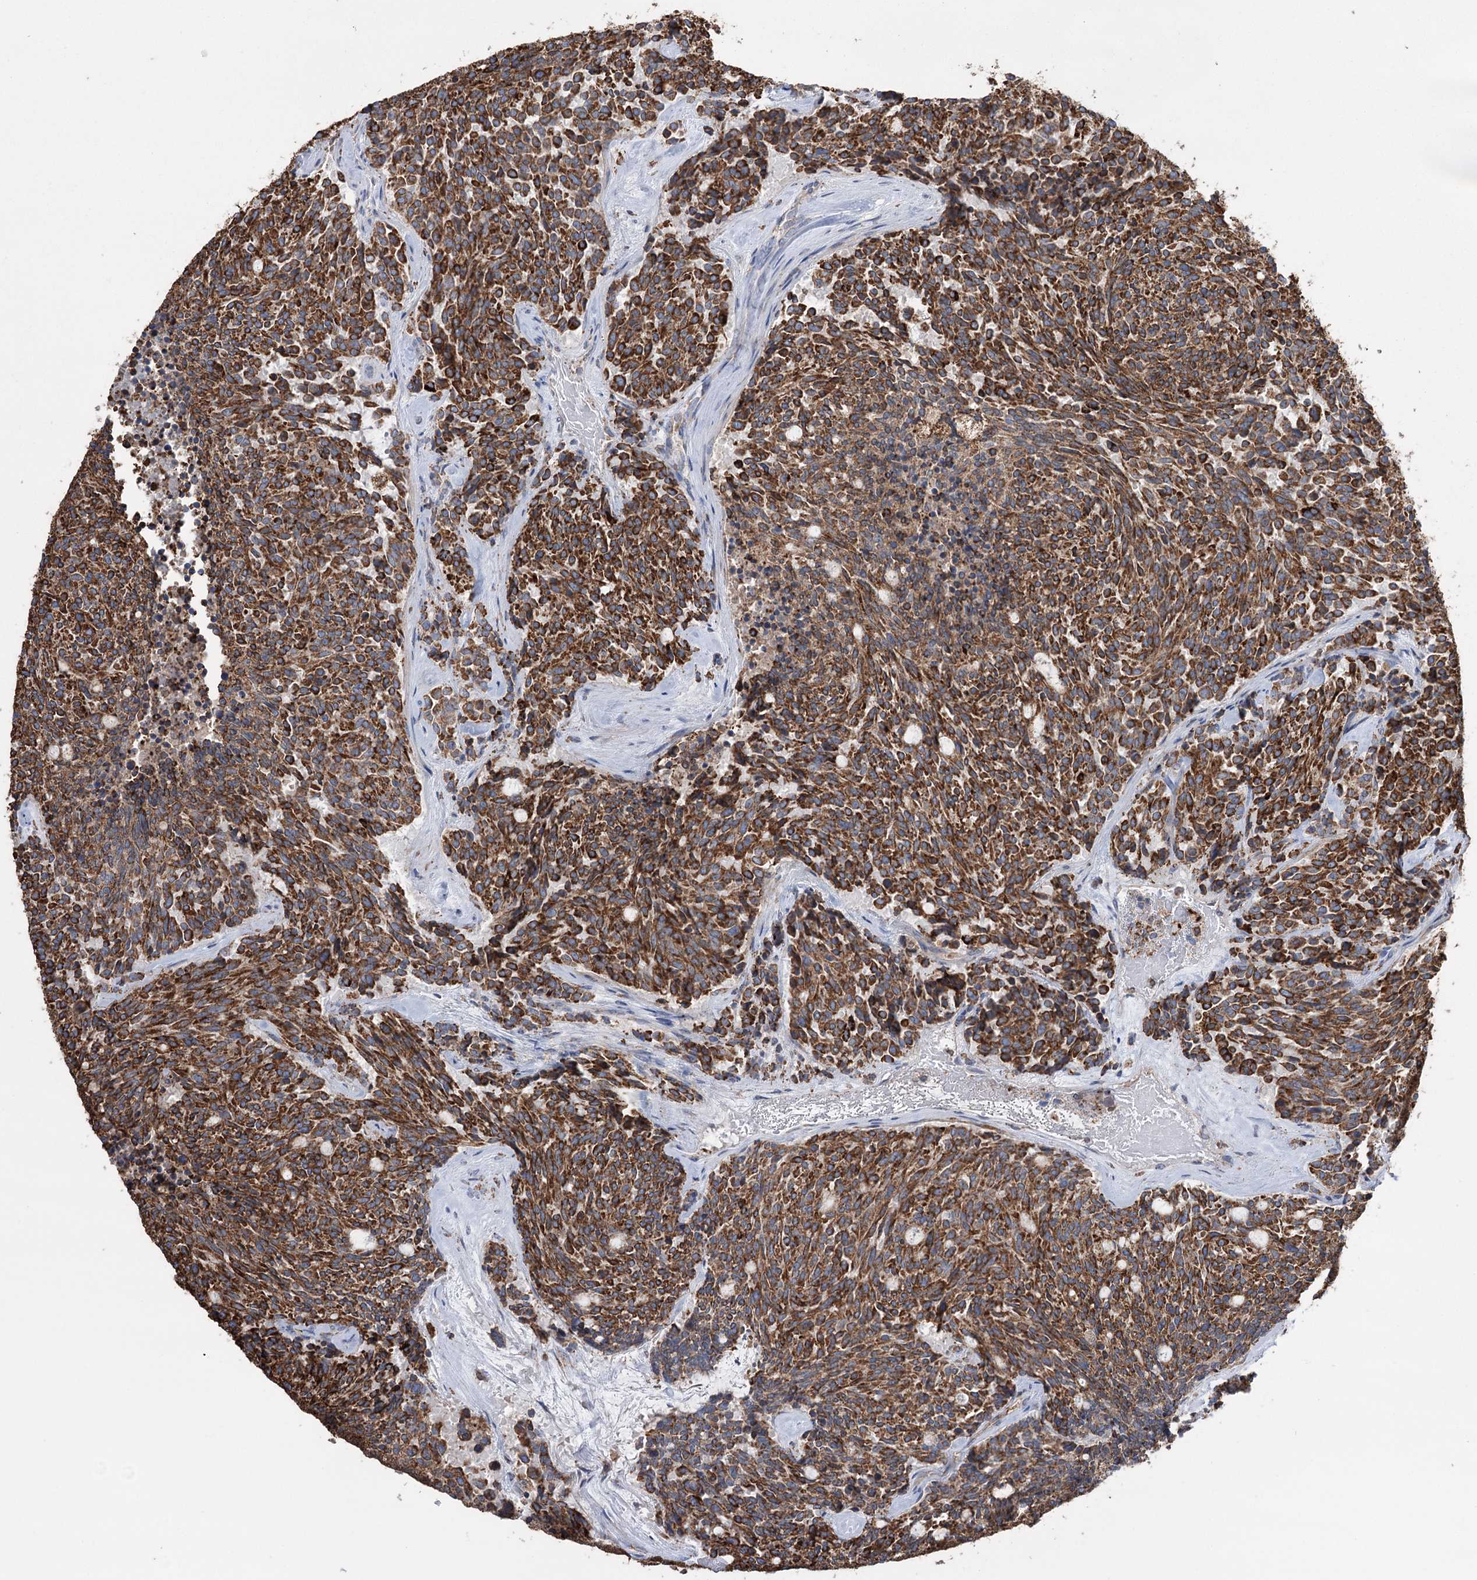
{"staining": {"intensity": "strong", "quantity": ">75%", "location": "cytoplasmic/membranous"}, "tissue": "carcinoid", "cell_type": "Tumor cells", "image_type": "cancer", "snomed": [{"axis": "morphology", "description": "Carcinoid, malignant, NOS"}, {"axis": "topography", "description": "Pancreas"}], "caption": "Immunohistochemical staining of human carcinoid demonstrates high levels of strong cytoplasmic/membranous protein expression in about >75% of tumor cells.", "gene": "TRIM71", "patient": {"sex": "female", "age": 54}}